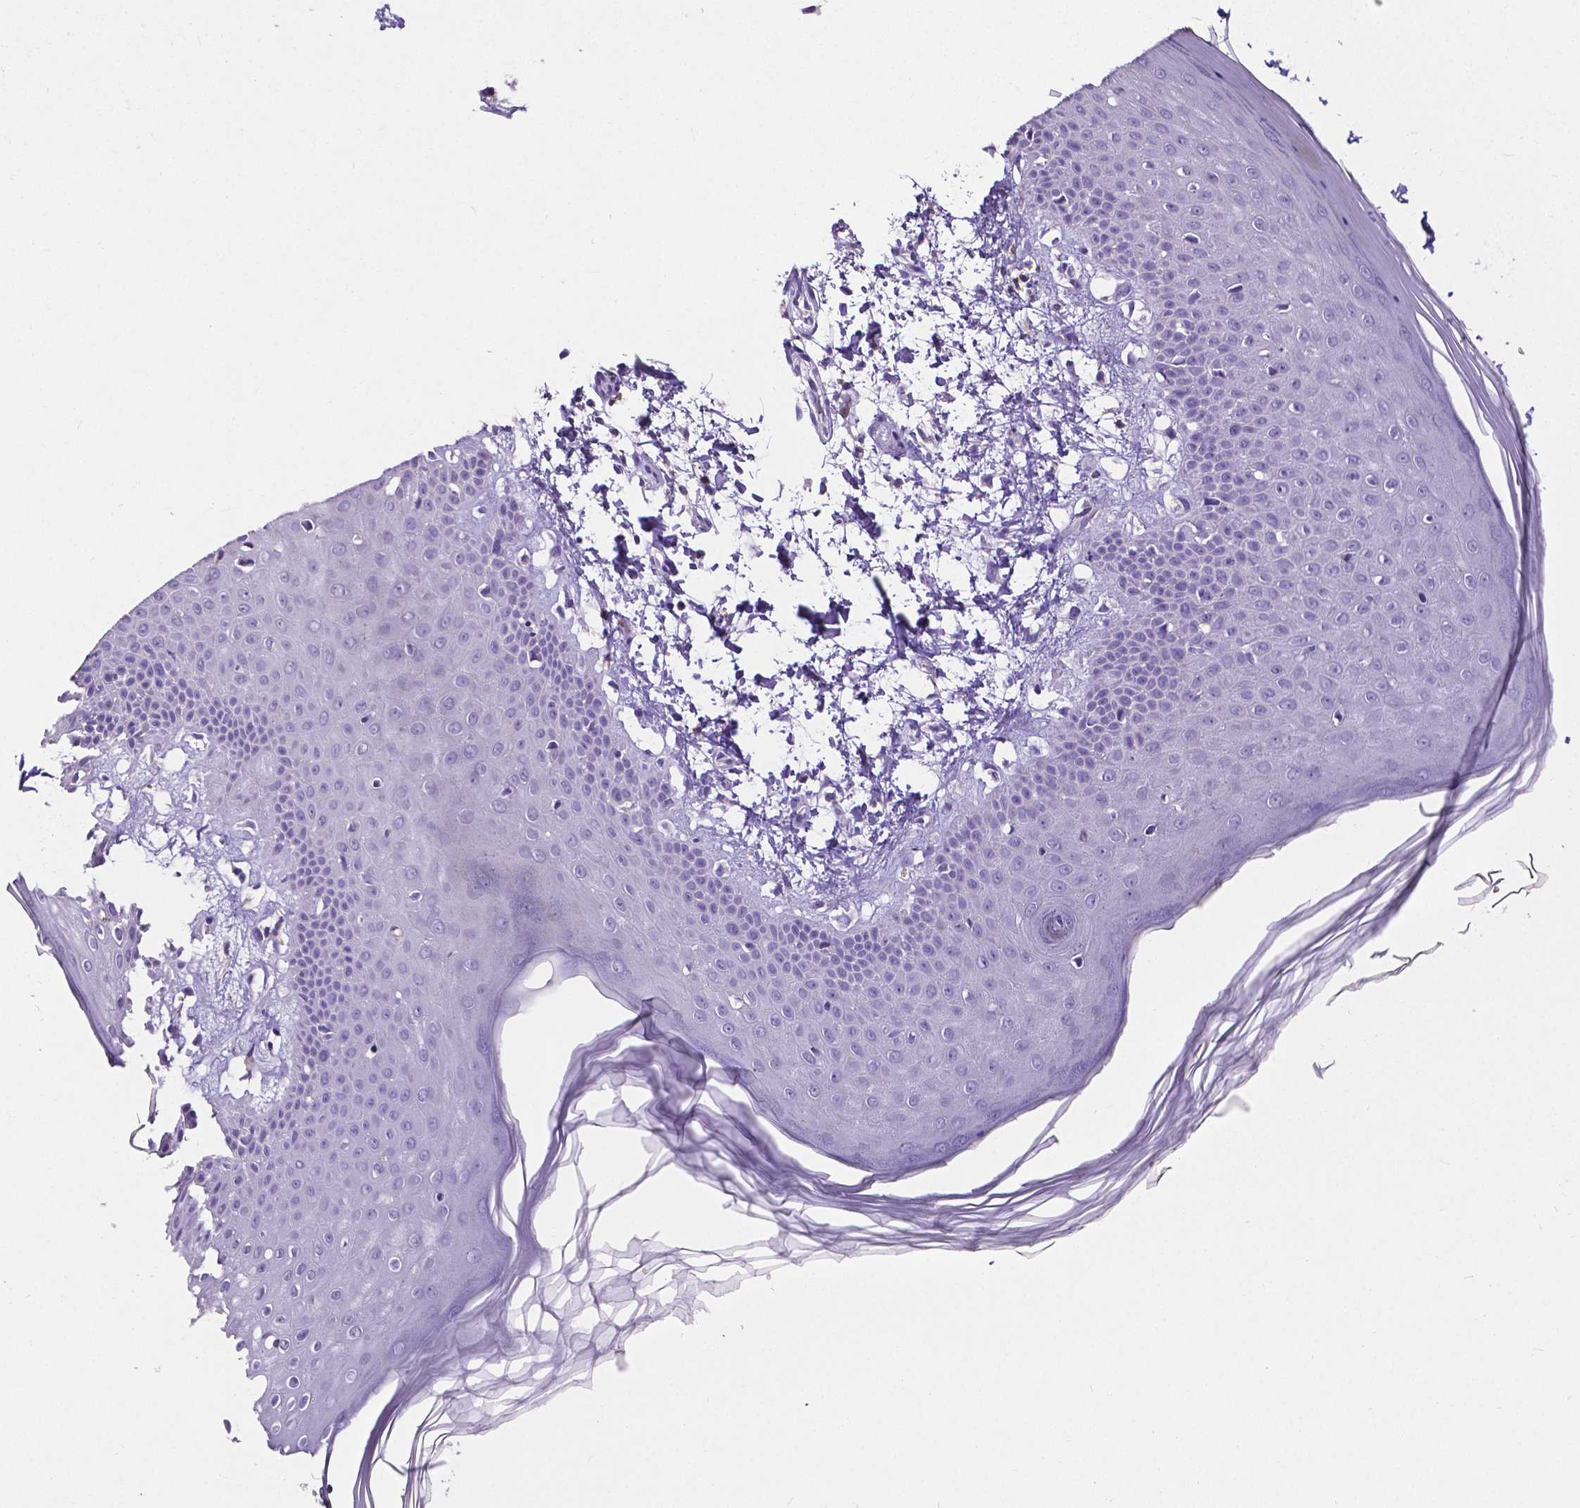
{"staining": {"intensity": "negative", "quantity": "none", "location": "none"}, "tissue": "skin", "cell_type": "Fibroblasts", "image_type": "normal", "snomed": [{"axis": "morphology", "description": "Normal tissue, NOS"}, {"axis": "topography", "description": "Skin"}], "caption": "High power microscopy image of an immunohistochemistry micrograph of unremarkable skin, revealing no significant positivity in fibroblasts. (Brightfield microscopy of DAB (3,3'-diaminobenzidine) immunohistochemistry at high magnification).", "gene": "CD4", "patient": {"sex": "female", "age": 62}}